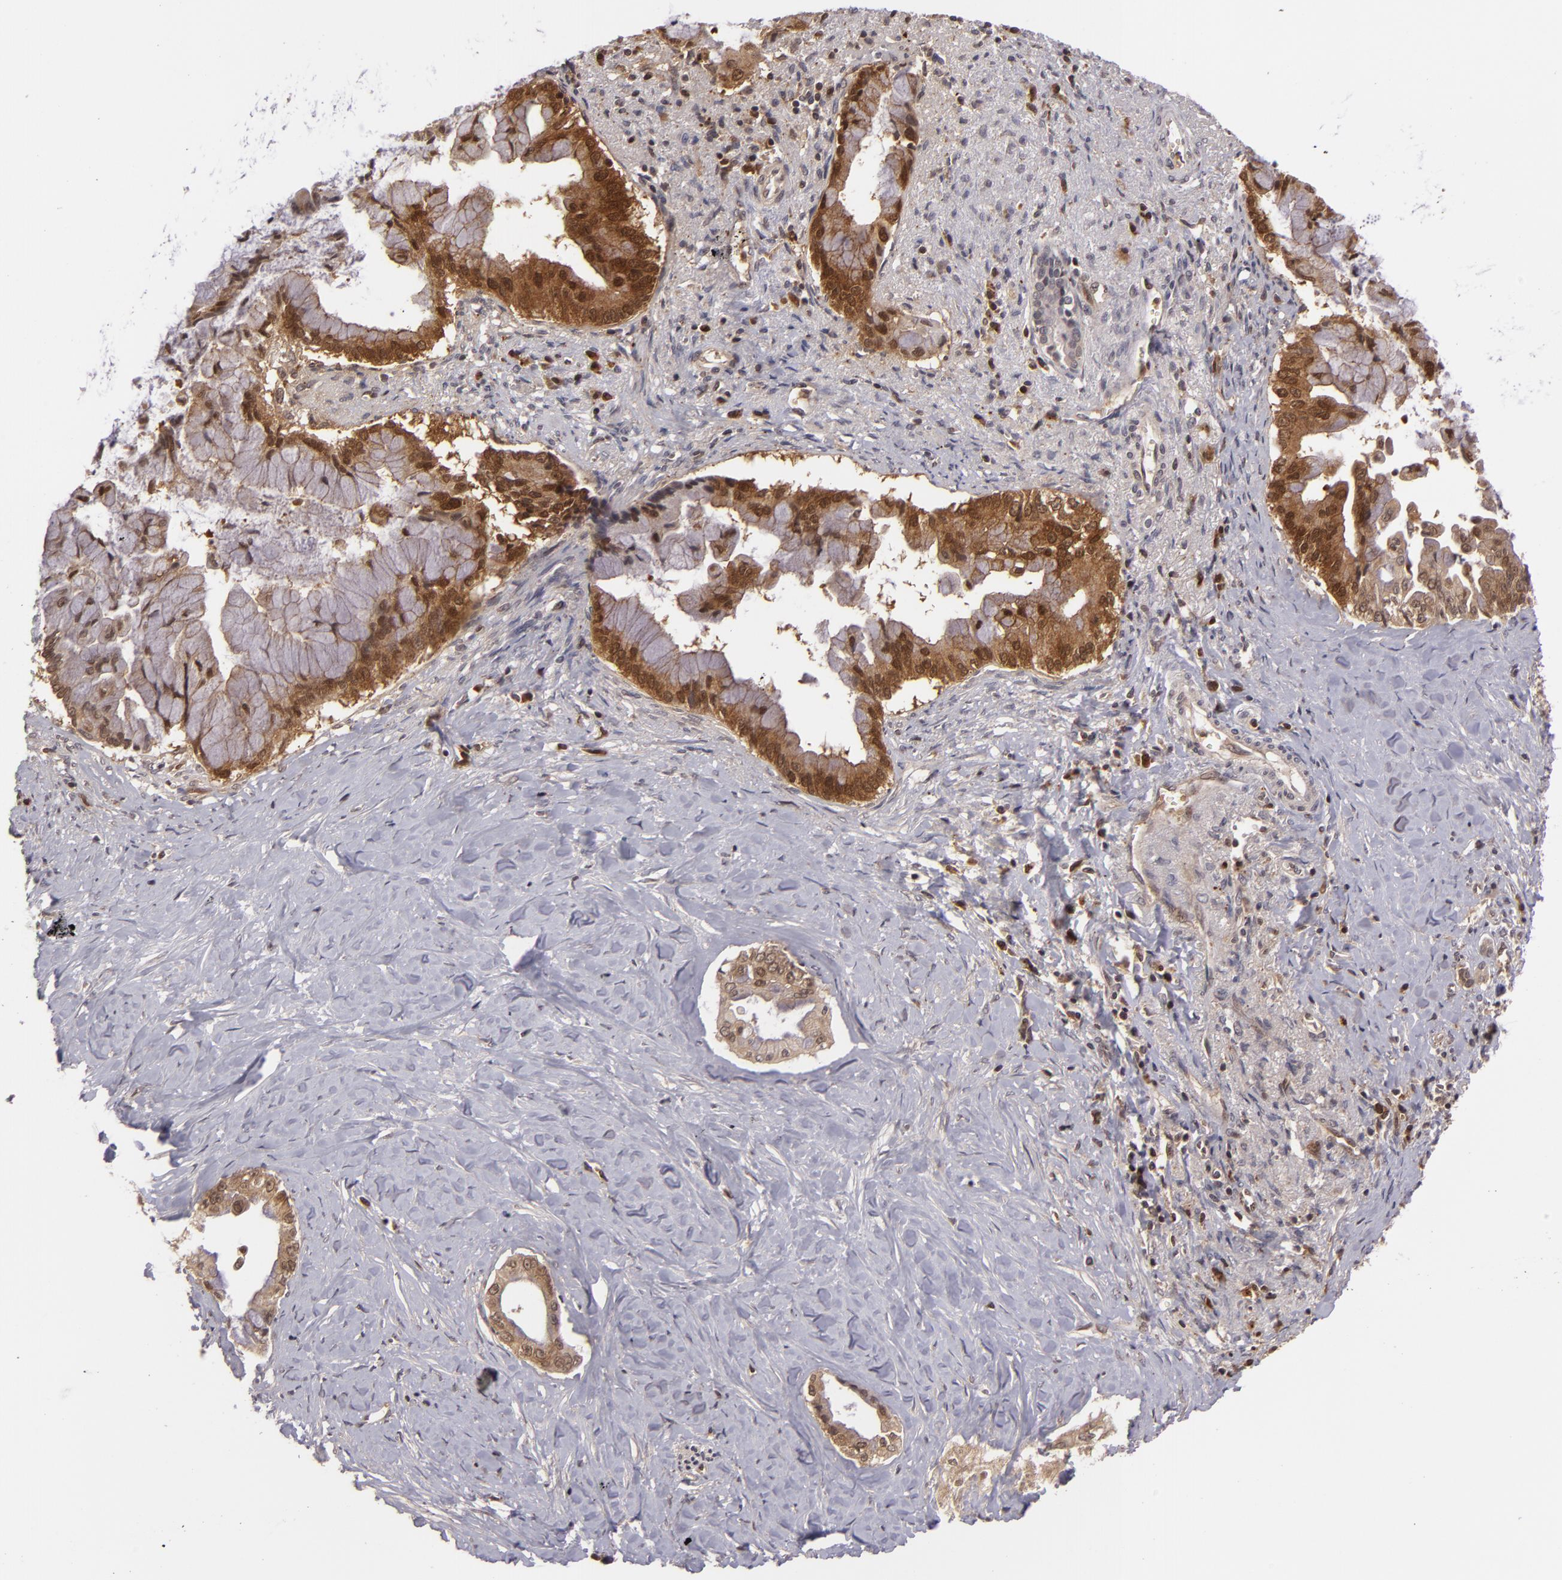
{"staining": {"intensity": "strong", "quantity": ">75%", "location": "cytoplasmic/membranous"}, "tissue": "pancreatic cancer", "cell_type": "Tumor cells", "image_type": "cancer", "snomed": [{"axis": "morphology", "description": "Adenocarcinoma, NOS"}, {"axis": "topography", "description": "Pancreas"}], "caption": "Immunohistochemistry (IHC) histopathology image of neoplastic tissue: pancreatic adenocarcinoma stained using IHC shows high levels of strong protein expression localized specifically in the cytoplasmic/membranous of tumor cells, appearing as a cytoplasmic/membranous brown color.", "gene": "ZBTB33", "patient": {"sex": "male", "age": 59}}